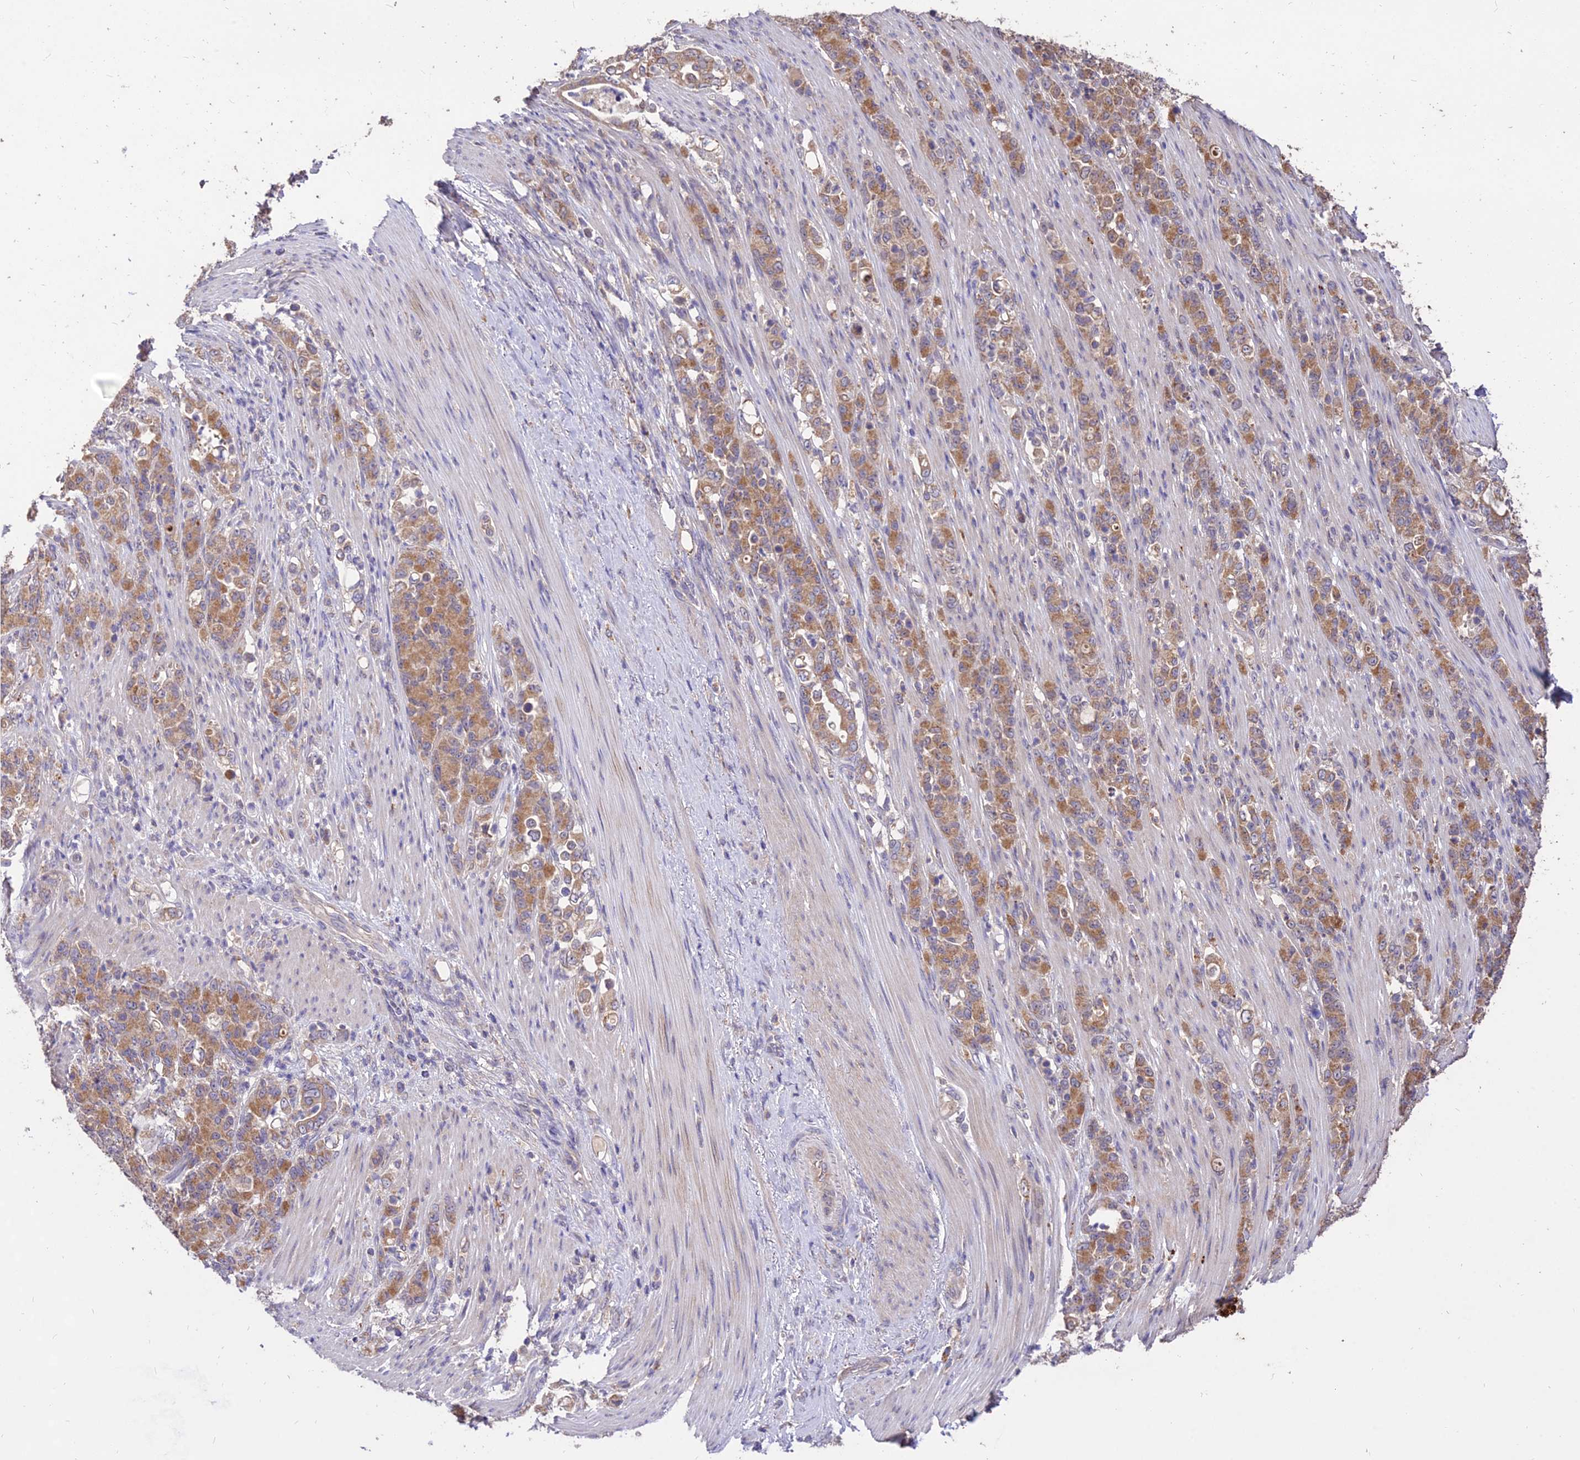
{"staining": {"intensity": "moderate", "quantity": ">75%", "location": "cytoplasmic/membranous"}, "tissue": "stomach cancer", "cell_type": "Tumor cells", "image_type": "cancer", "snomed": [{"axis": "morphology", "description": "Normal tissue, NOS"}, {"axis": "morphology", "description": "Adenocarcinoma, NOS"}, {"axis": "topography", "description": "Stomach"}], "caption": "An IHC image of tumor tissue is shown. Protein staining in brown highlights moderate cytoplasmic/membranous positivity in stomach cancer (adenocarcinoma) within tumor cells.", "gene": "SDHD", "patient": {"sex": "female", "age": 79}}